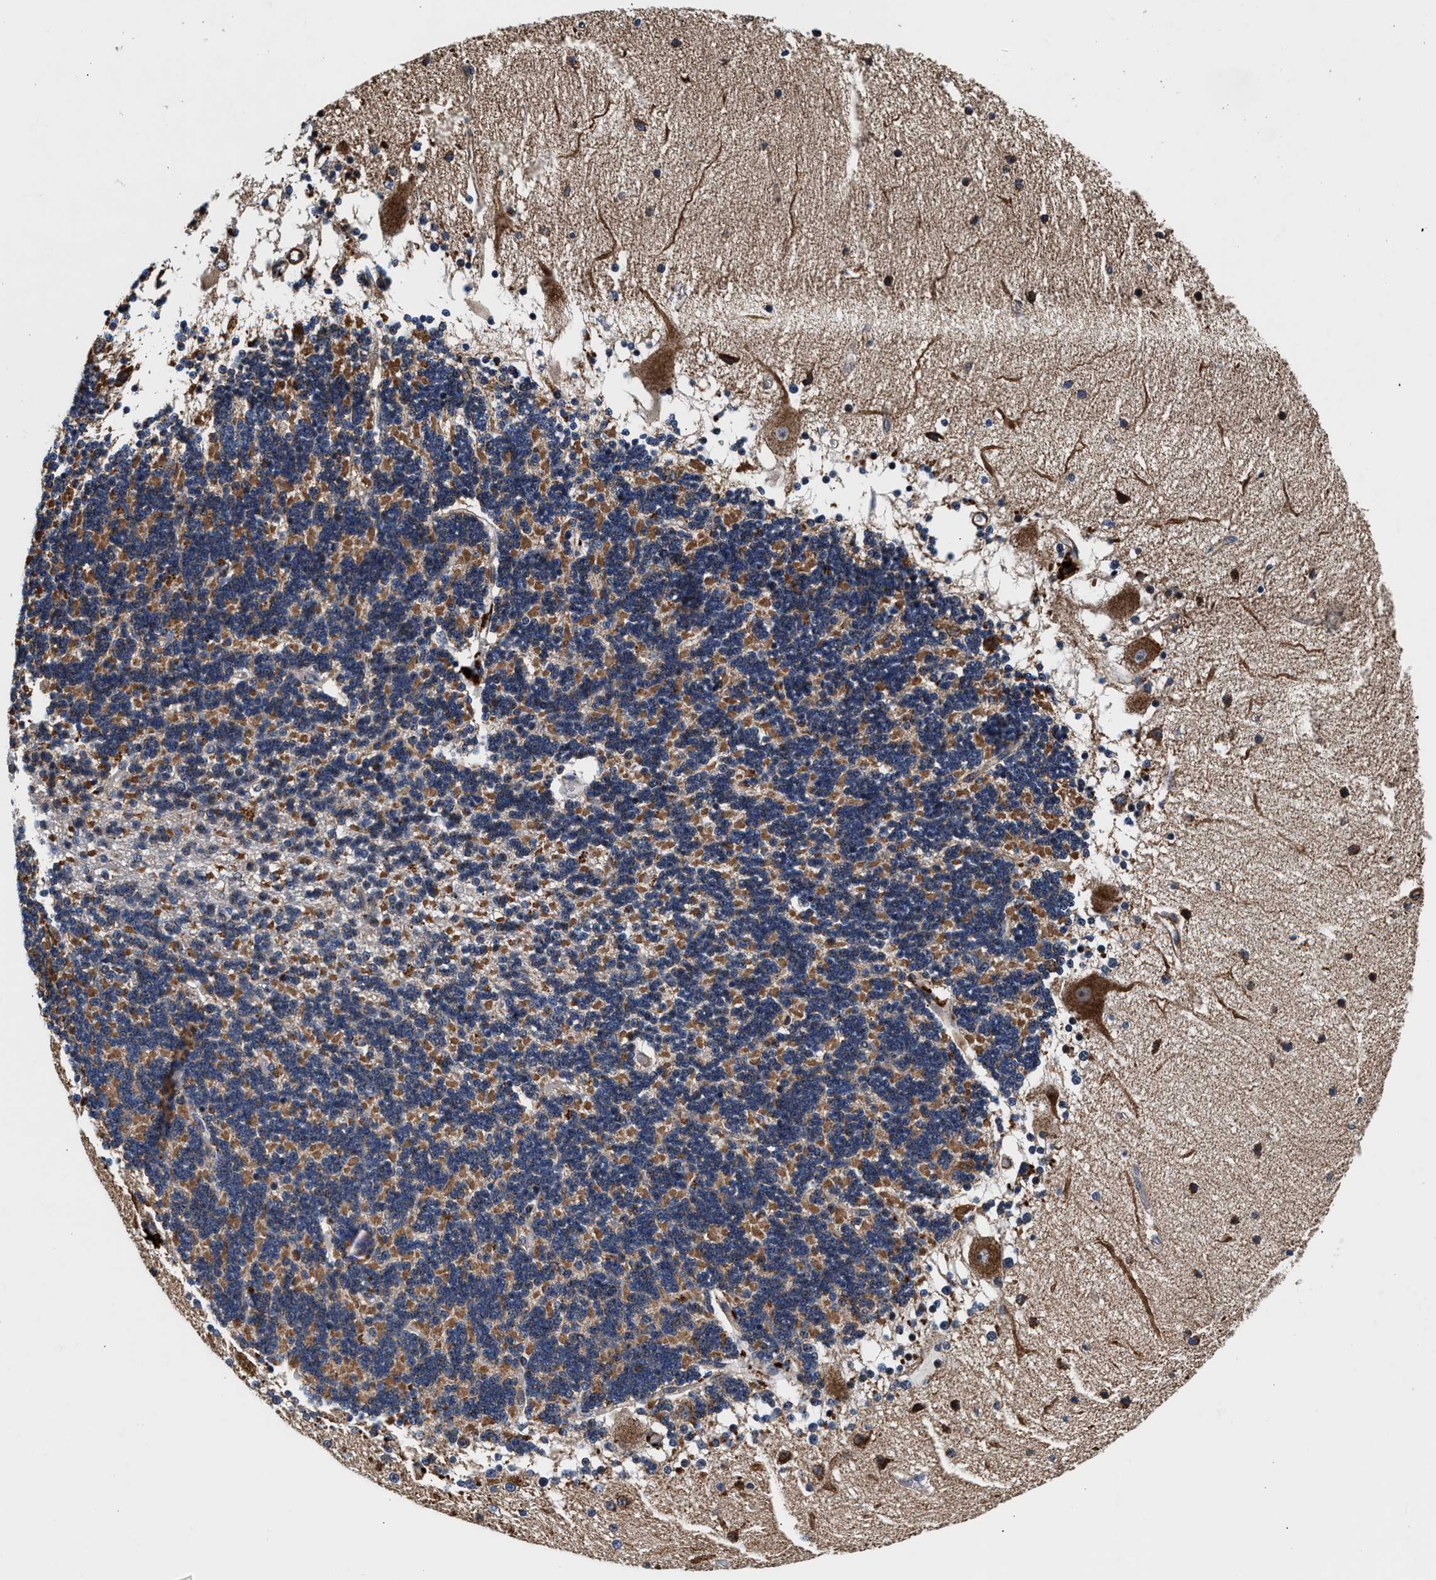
{"staining": {"intensity": "moderate", "quantity": "25%-75%", "location": "cytoplasmic/membranous"}, "tissue": "cerebellum", "cell_type": "Cells in granular layer", "image_type": "normal", "snomed": [{"axis": "morphology", "description": "Normal tissue, NOS"}, {"axis": "topography", "description": "Cerebellum"}], "caption": "This micrograph shows IHC staining of normal human cerebellum, with medium moderate cytoplasmic/membranous staining in approximately 25%-75% of cells in granular layer.", "gene": "SGK1", "patient": {"sex": "female", "age": 54}}